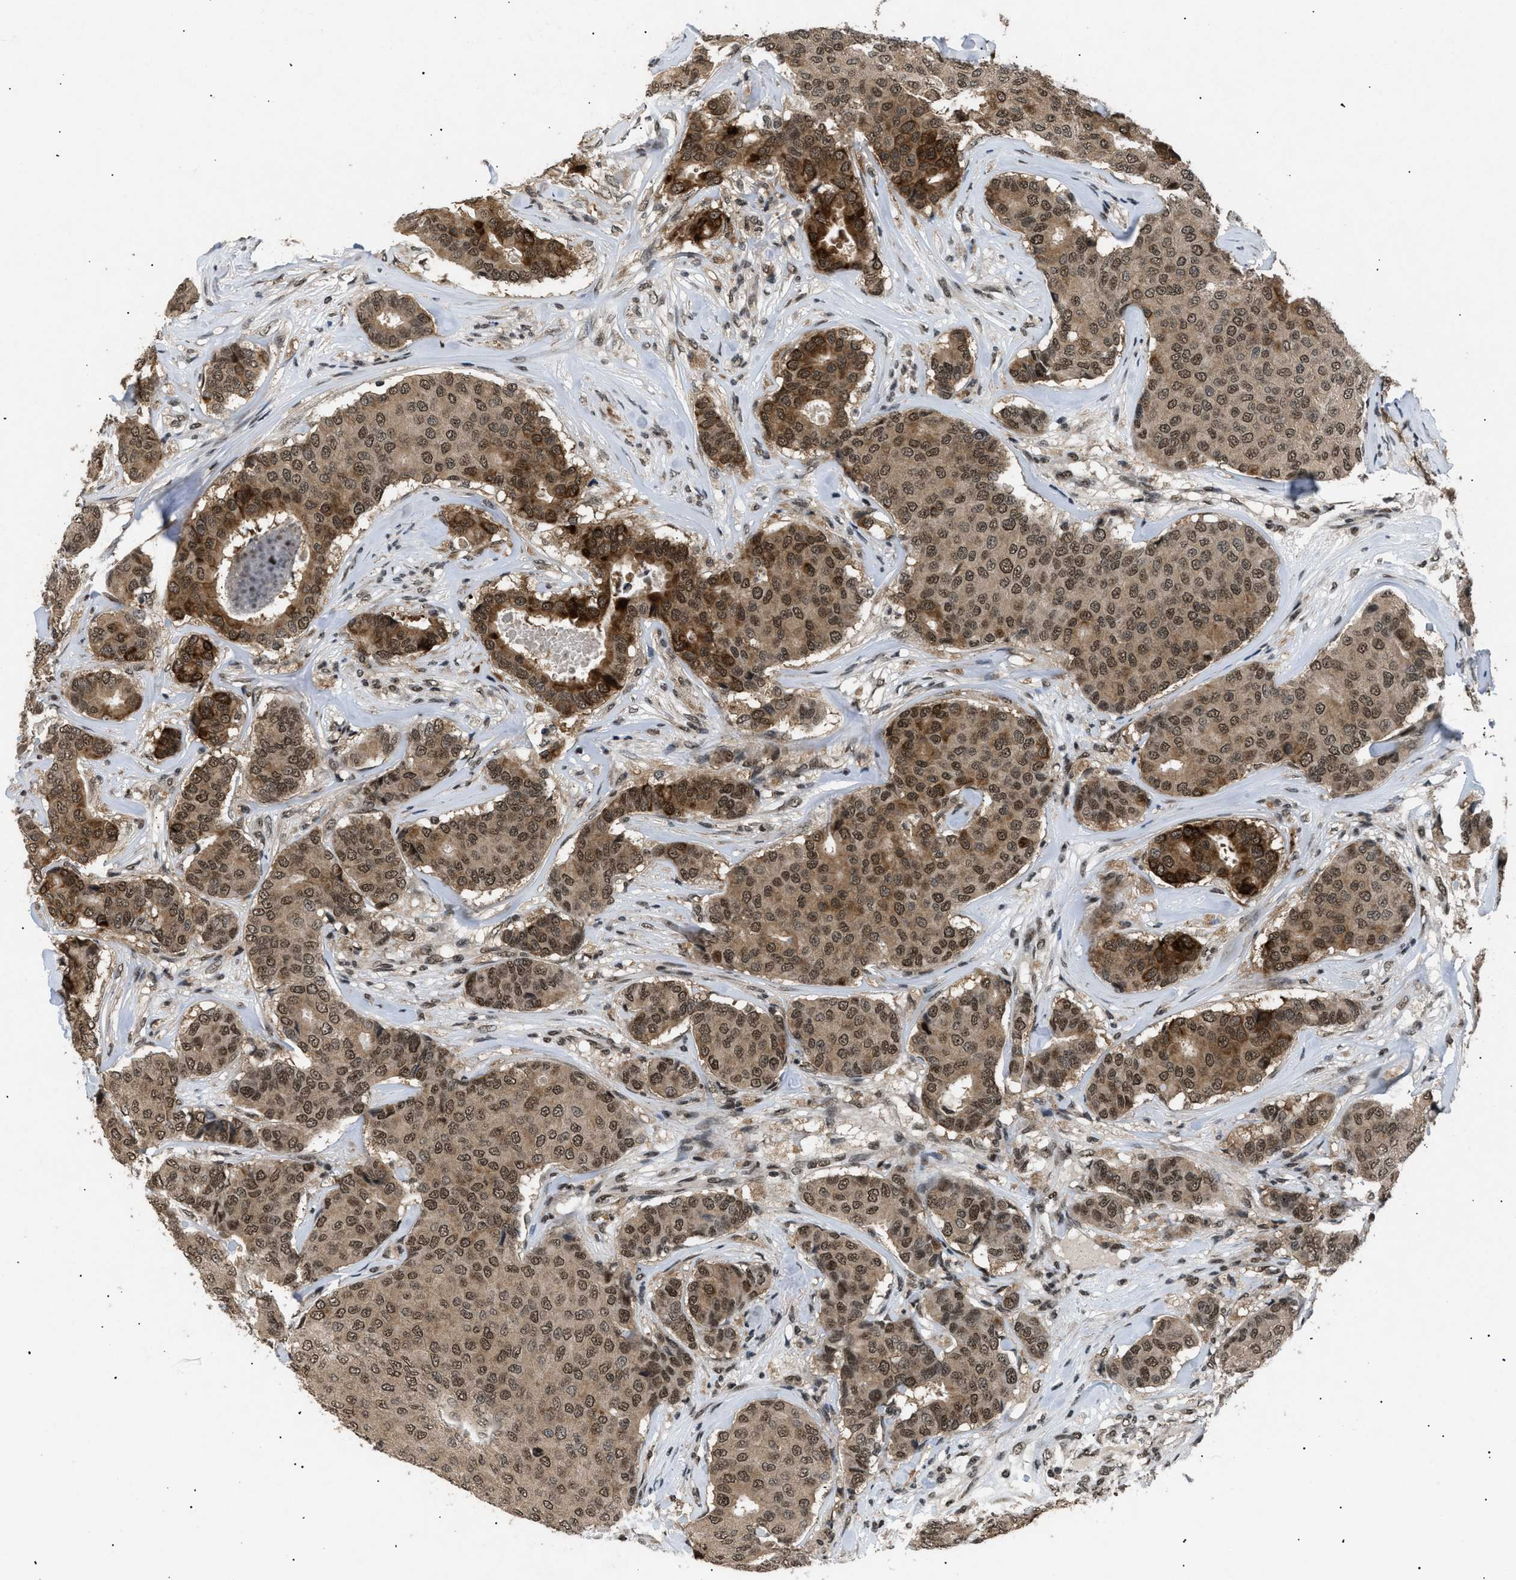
{"staining": {"intensity": "moderate", "quantity": ">75%", "location": "cytoplasmic/membranous,nuclear"}, "tissue": "breast cancer", "cell_type": "Tumor cells", "image_type": "cancer", "snomed": [{"axis": "morphology", "description": "Duct carcinoma"}, {"axis": "topography", "description": "Breast"}], "caption": "This is a histology image of IHC staining of breast cancer (infiltrating ductal carcinoma), which shows moderate staining in the cytoplasmic/membranous and nuclear of tumor cells.", "gene": "RBM5", "patient": {"sex": "female", "age": 75}}